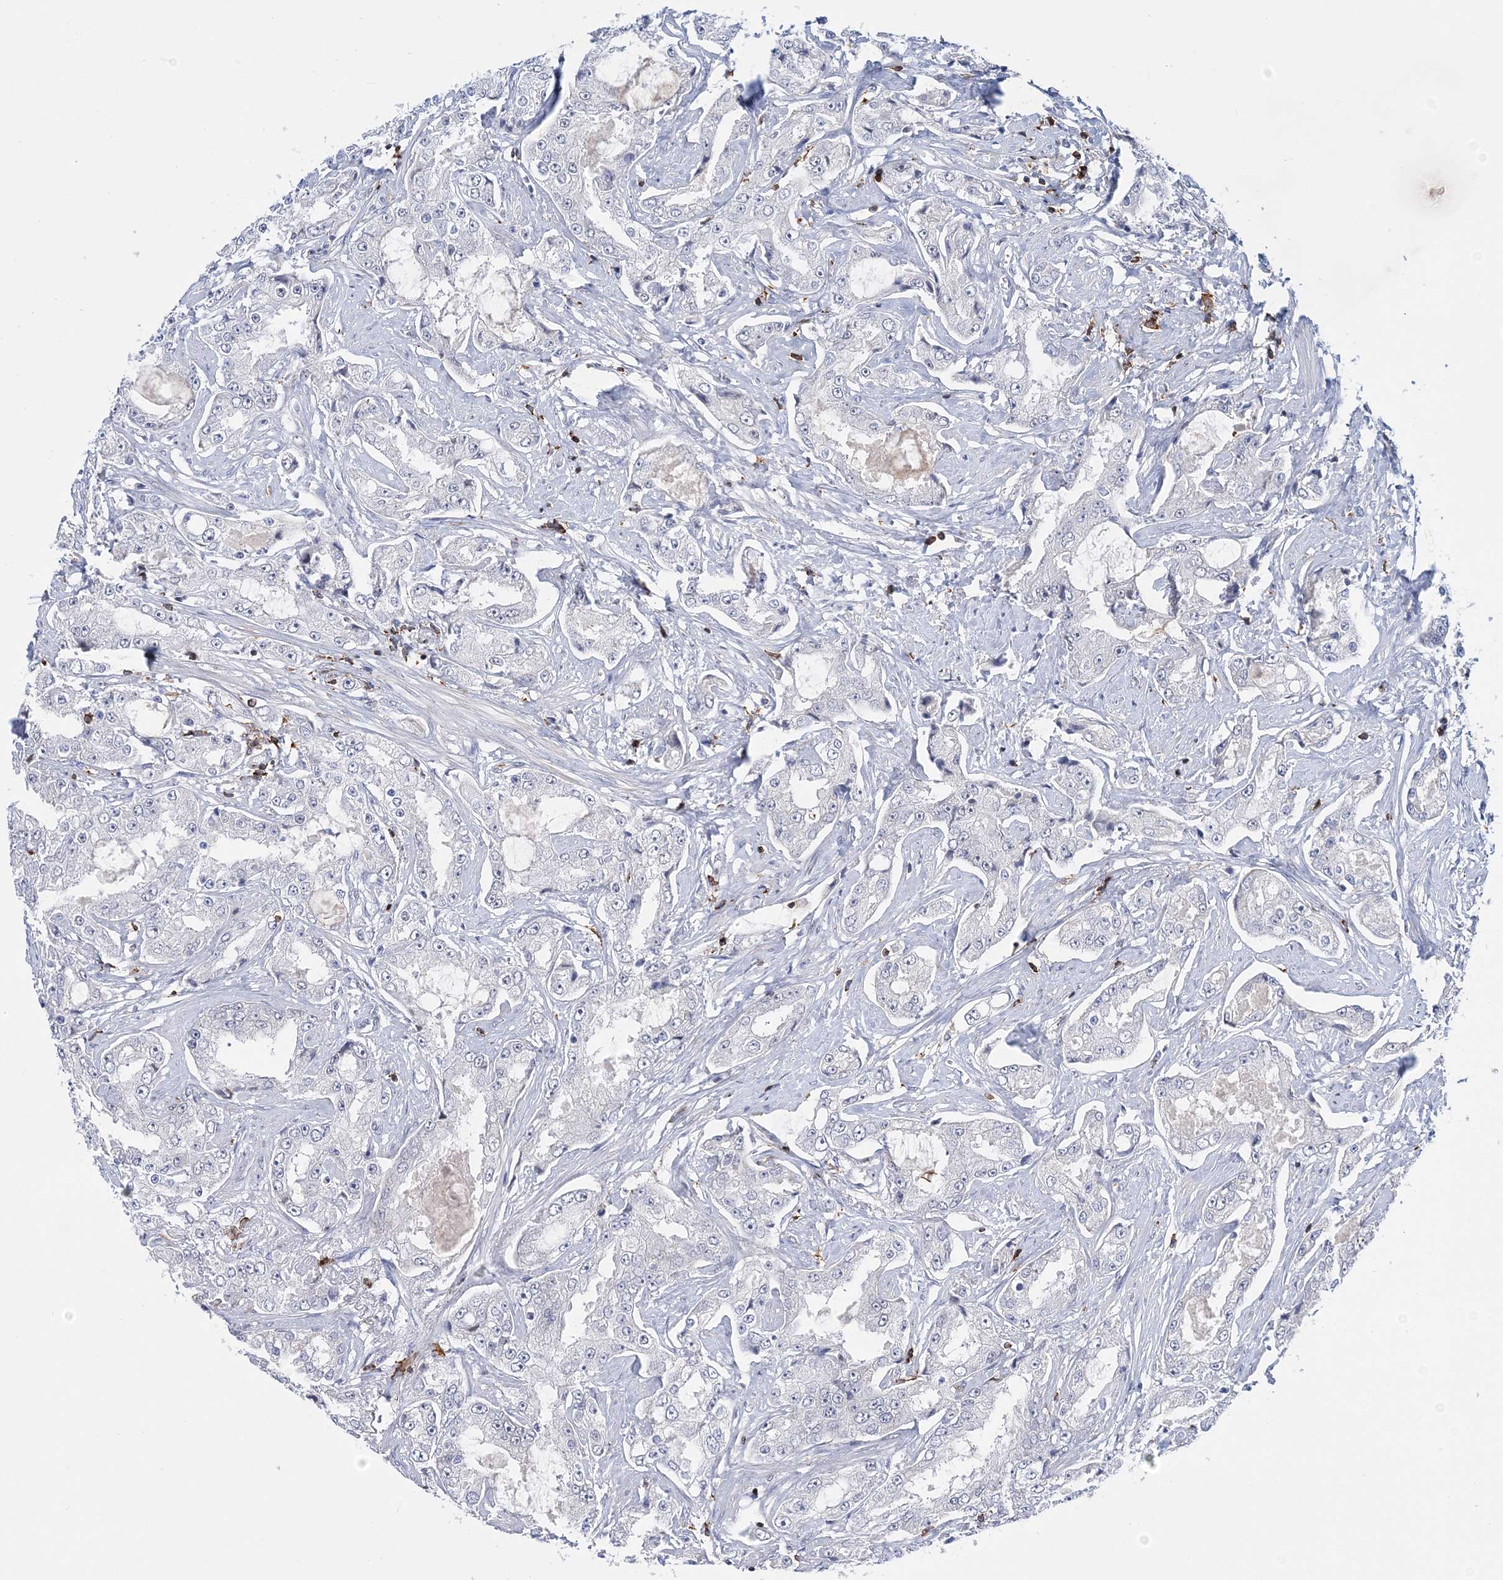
{"staining": {"intensity": "negative", "quantity": "none", "location": "none"}, "tissue": "prostate cancer", "cell_type": "Tumor cells", "image_type": "cancer", "snomed": [{"axis": "morphology", "description": "Adenocarcinoma, High grade"}, {"axis": "topography", "description": "Prostate"}], "caption": "The immunohistochemistry (IHC) histopathology image has no significant positivity in tumor cells of prostate adenocarcinoma (high-grade) tissue.", "gene": "PRMT9", "patient": {"sex": "male", "age": 73}}